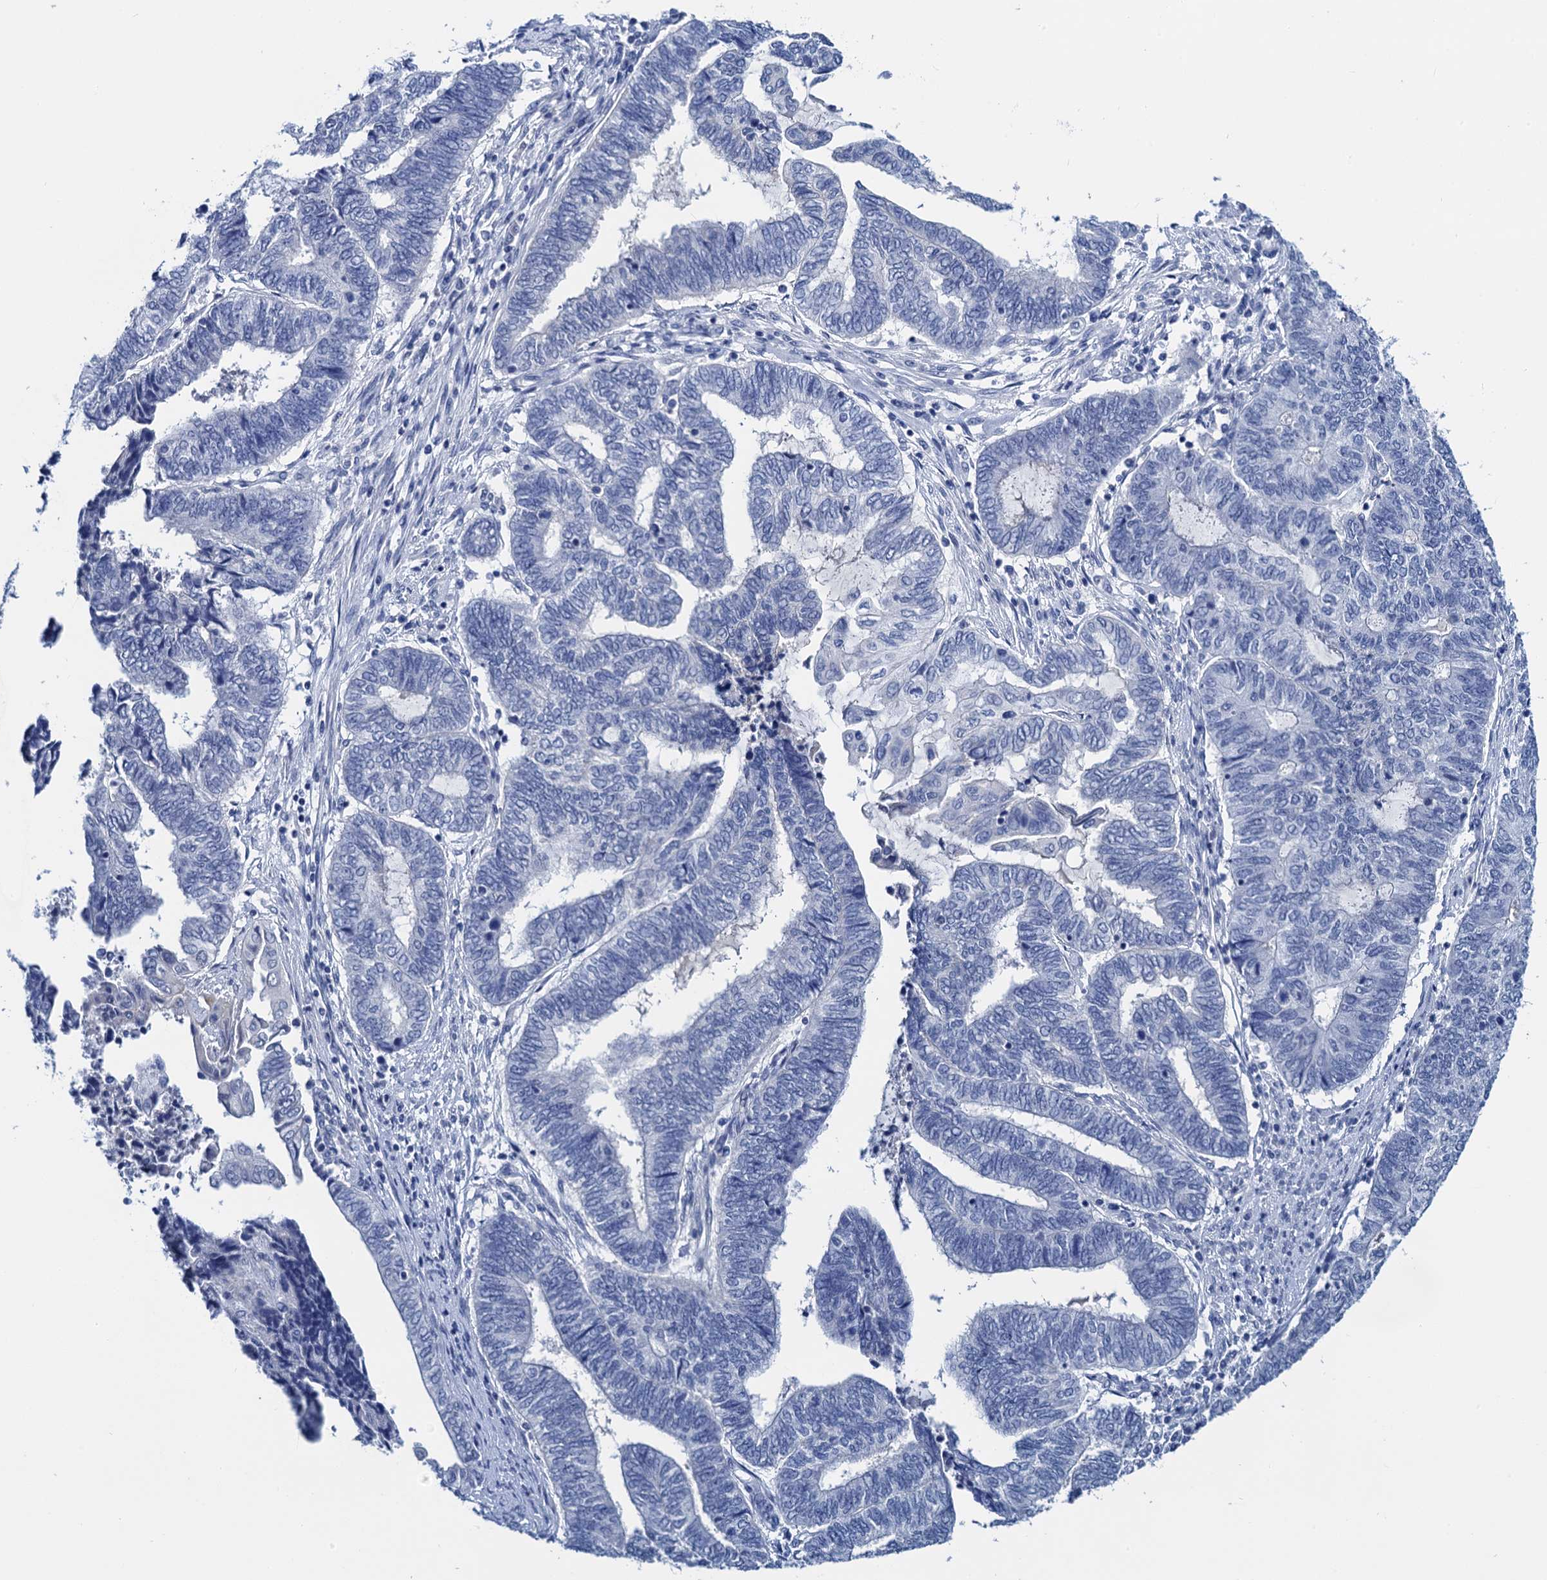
{"staining": {"intensity": "negative", "quantity": "none", "location": "none"}, "tissue": "endometrial cancer", "cell_type": "Tumor cells", "image_type": "cancer", "snomed": [{"axis": "morphology", "description": "Adenocarcinoma, NOS"}, {"axis": "topography", "description": "Uterus"}, {"axis": "topography", "description": "Endometrium"}], "caption": "Endometrial cancer (adenocarcinoma) stained for a protein using immunohistochemistry (IHC) demonstrates no staining tumor cells.", "gene": "LYPD3", "patient": {"sex": "female", "age": 70}}